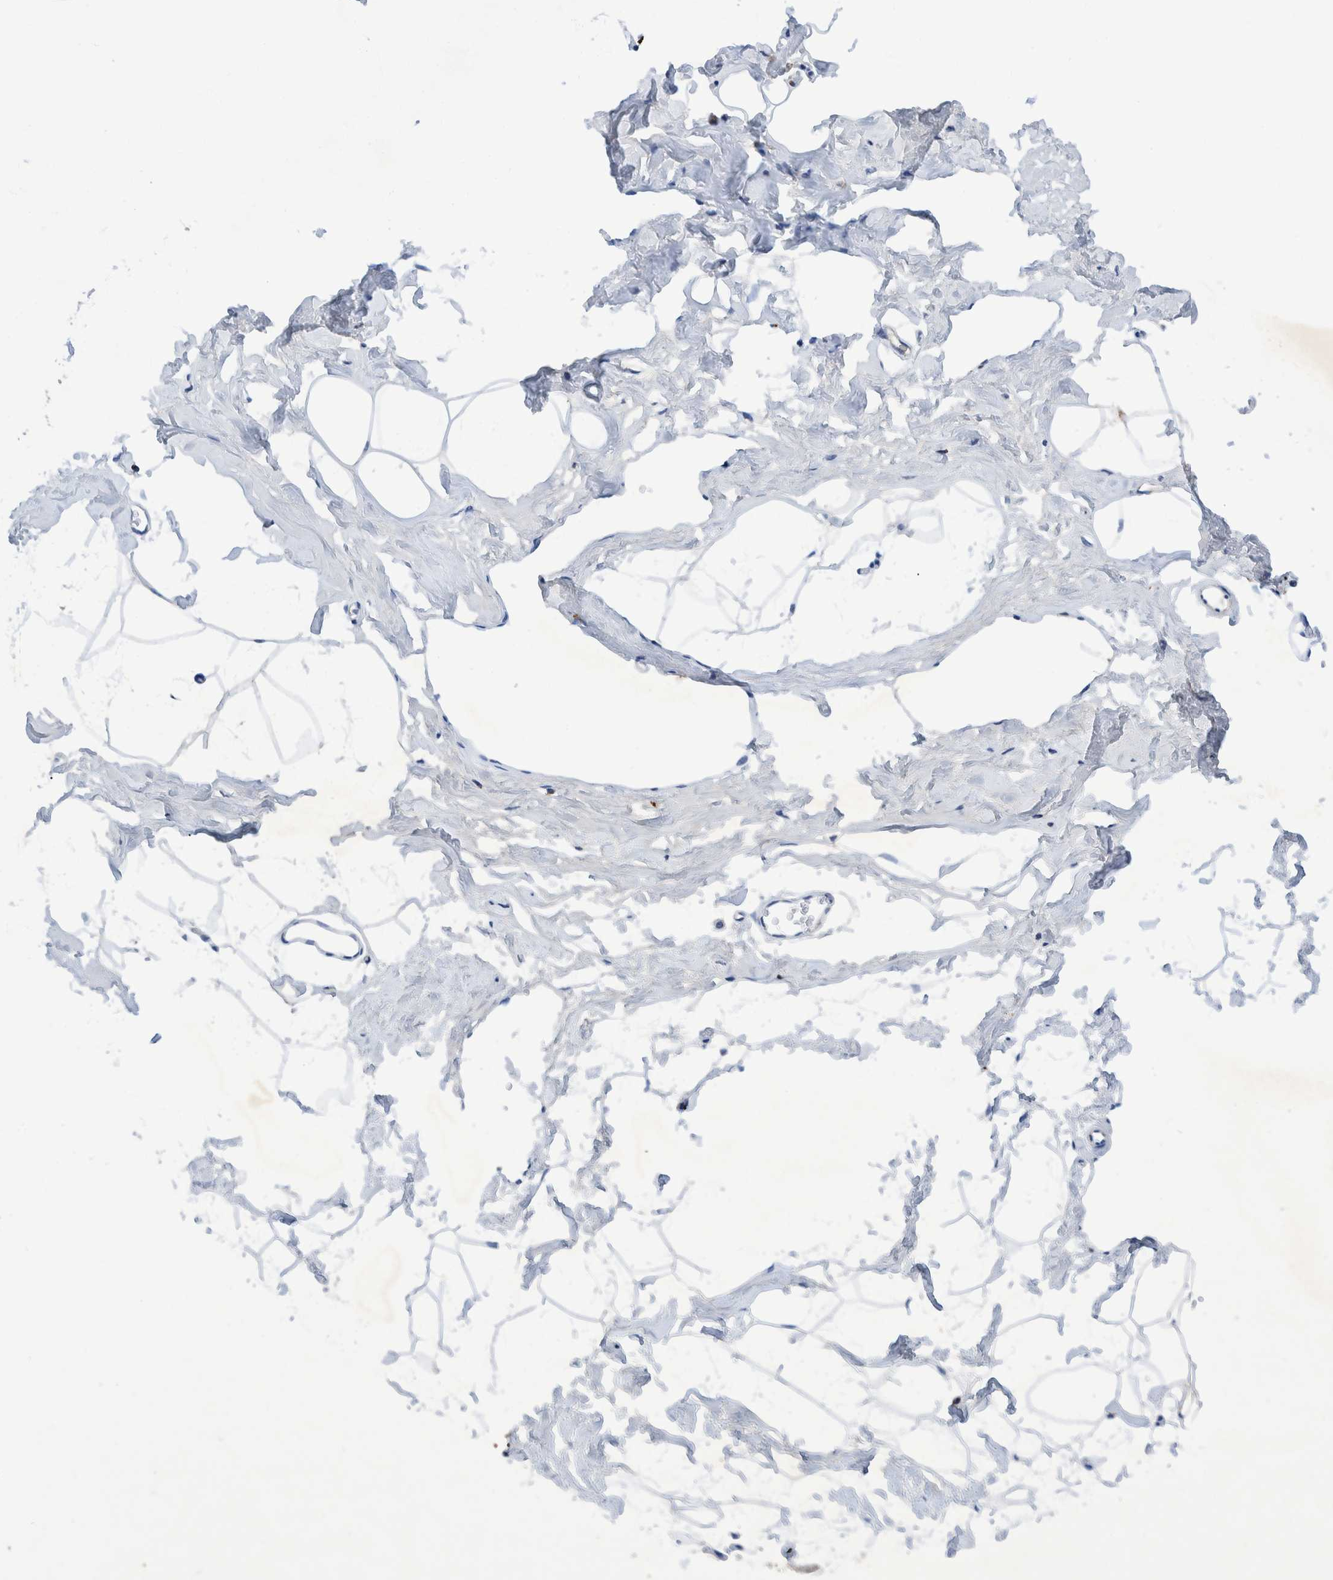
{"staining": {"intensity": "moderate", "quantity": "25%-75%", "location": "cytoplasmic/membranous"}, "tissue": "adipose tissue", "cell_type": "Adipocytes", "image_type": "normal", "snomed": [{"axis": "morphology", "description": "Normal tissue, NOS"}, {"axis": "morphology", "description": "Fibrosis, NOS"}, {"axis": "topography", "description": "Breast"}, {"axis": "topography", "description": "Adipose tissue"}], "caption": "Immunohistochemical staining of normal adipose tissue exhibits moderate cytoplasmic/membranous protein staining in approximately 25%-75% of adipocytes.", "gene": "DECR1", "patient": {"sex": "female", "age": 39}}